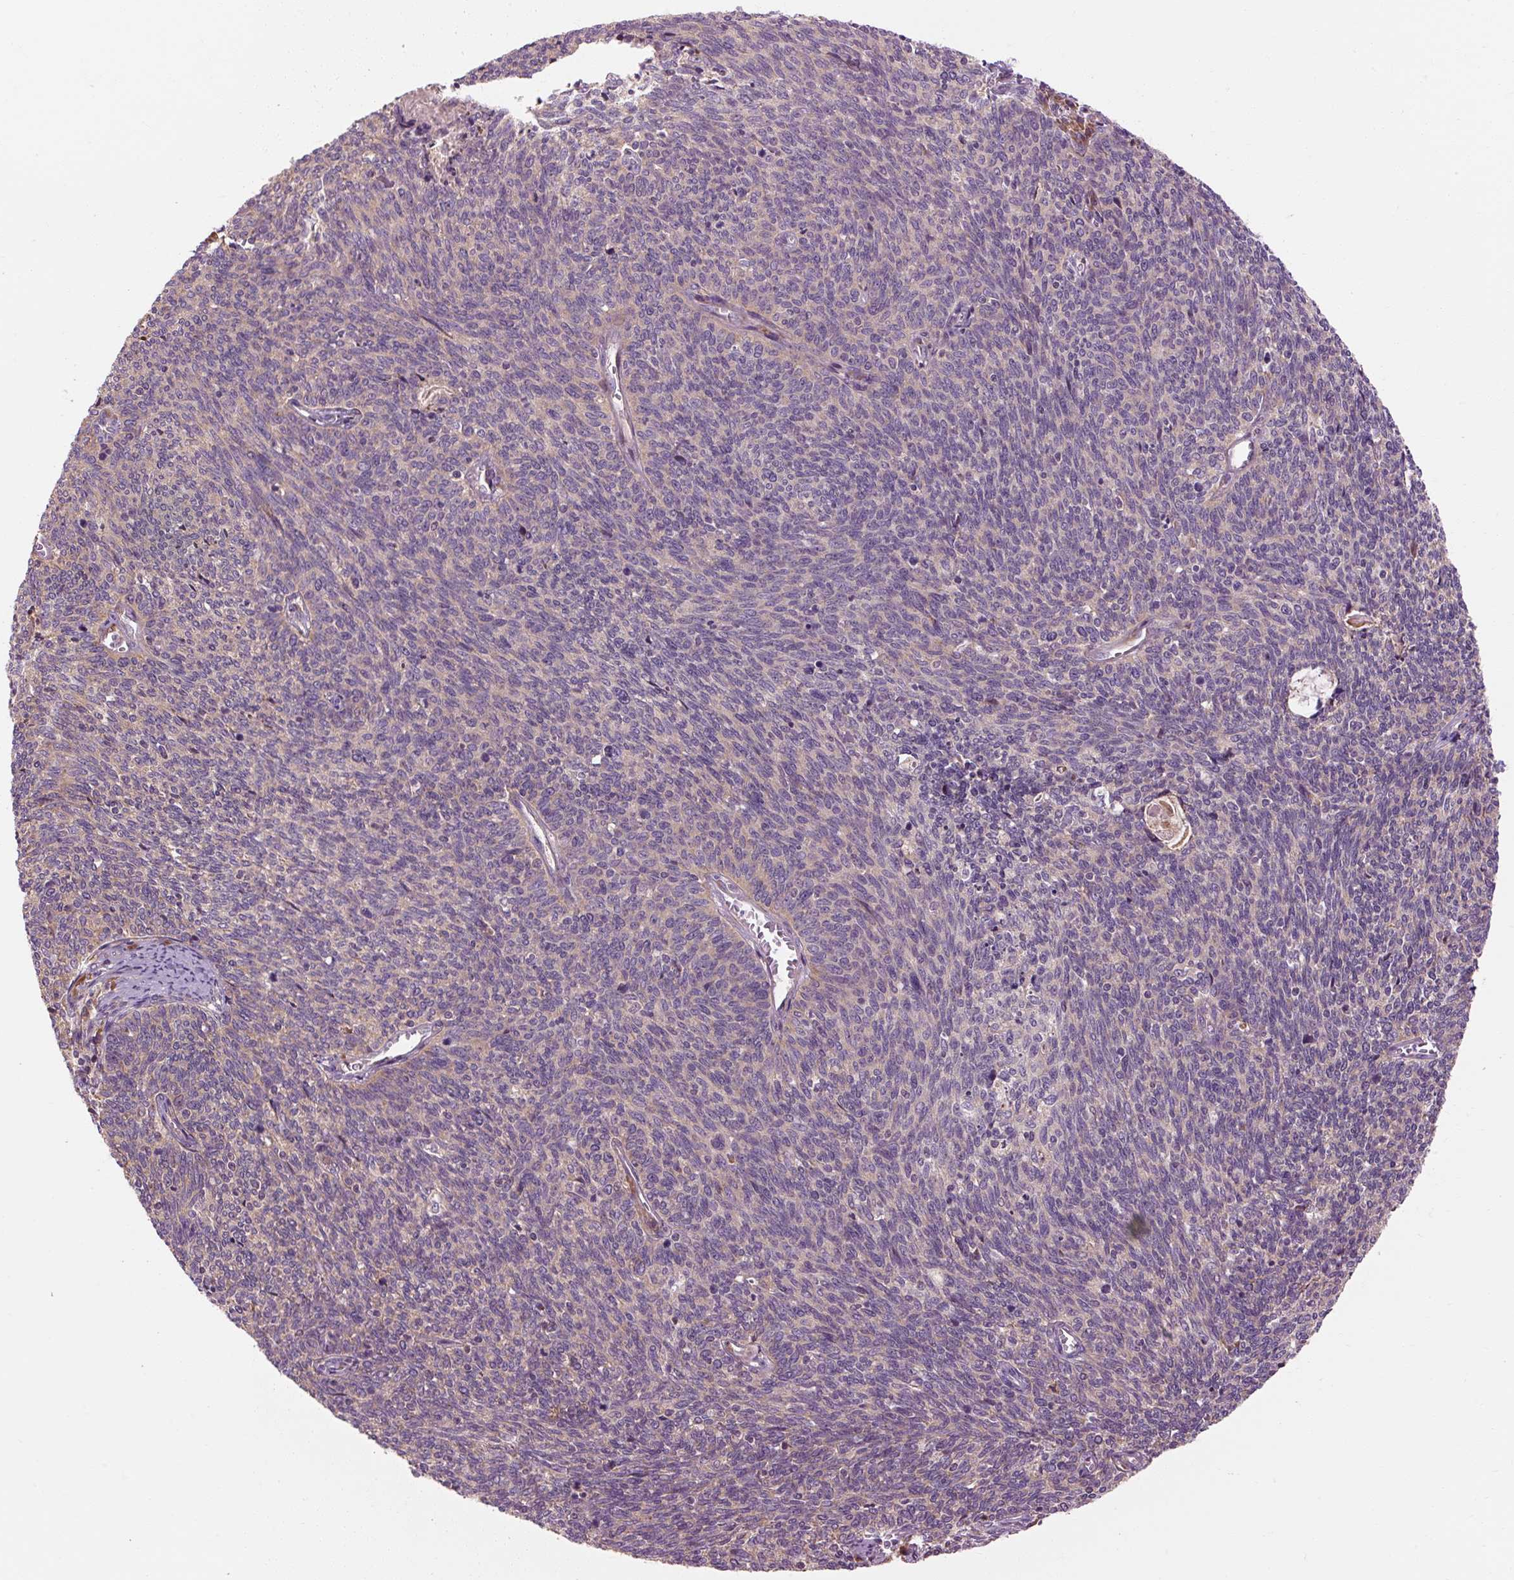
{"staining": {"intensity": "negative", "quantity": "none", "location": "none"}, "tissue": "cervical cancer", "cell_type": "Tumor cells", "image_type": "cancer", "snomed": [{"axis": "morphology", "description": "Squamous cell carcinoma, NOS"}, {"axis": "topography", "description": "Cervix"}], "caption": "A high-resolution micrograph shows immunohistochemistry (IHC) staining of cervical cancer (squamous cell carcinoma), which shows no significant positivity in tumor cells.", "gene": "PRSS48", "patient": {"sex": "female", "age": 39}}